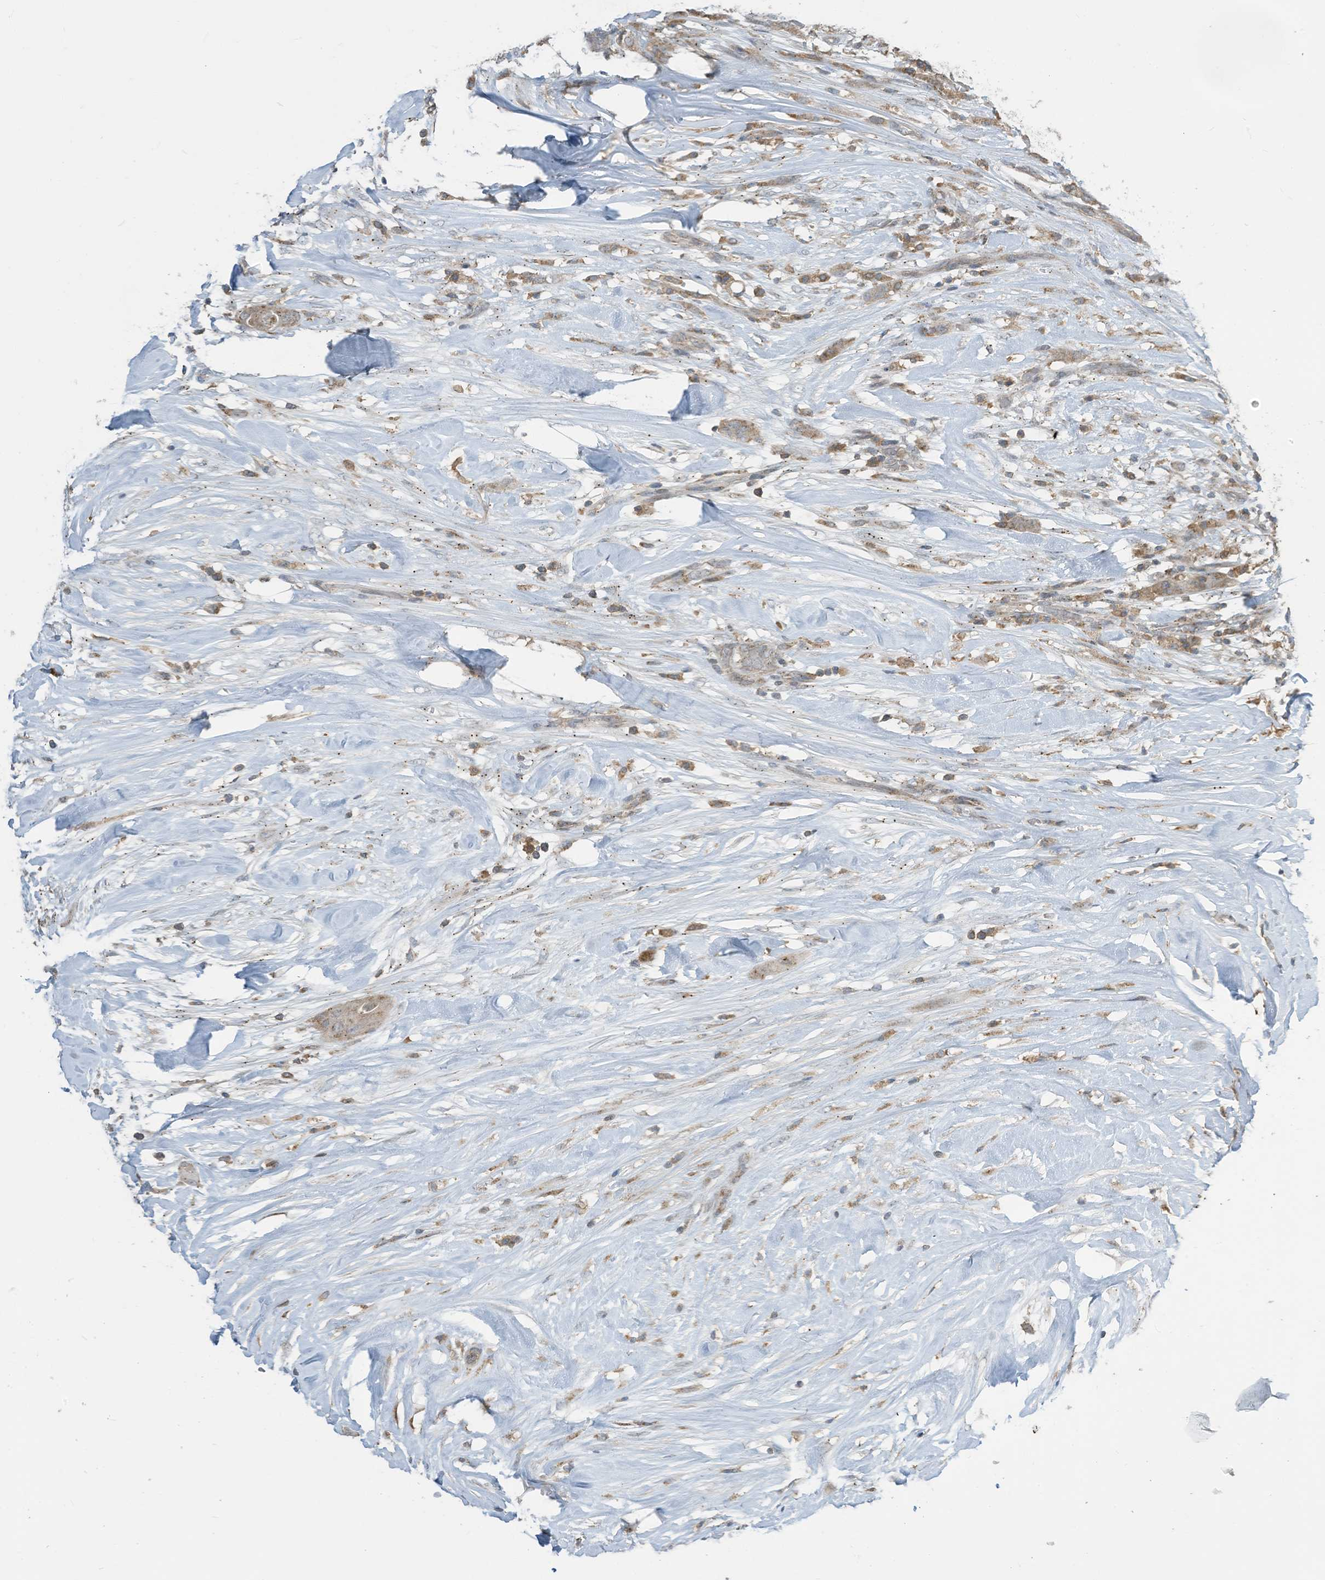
{"staining": {"intensity": "weak", "quantity": ">75%", "location": "cytoplasmic/membranous"}, "tissue": "thyroid cancer", "cell_type": "Tumor cells", "image_type": "cancer", "snomed": [{"axis": "morphology", "description": "Papillary adenocarcinoma, NOS"}, {"axis": "topography", "description": "Thyroid gland"}], "caption": "Protein staining shows weak cytoplasmic/membranous expression in approximately >75% of tumor cells in thyroid cancer.", "gene": "PARVG", "patient": {"sex": "female", "age": 59}}